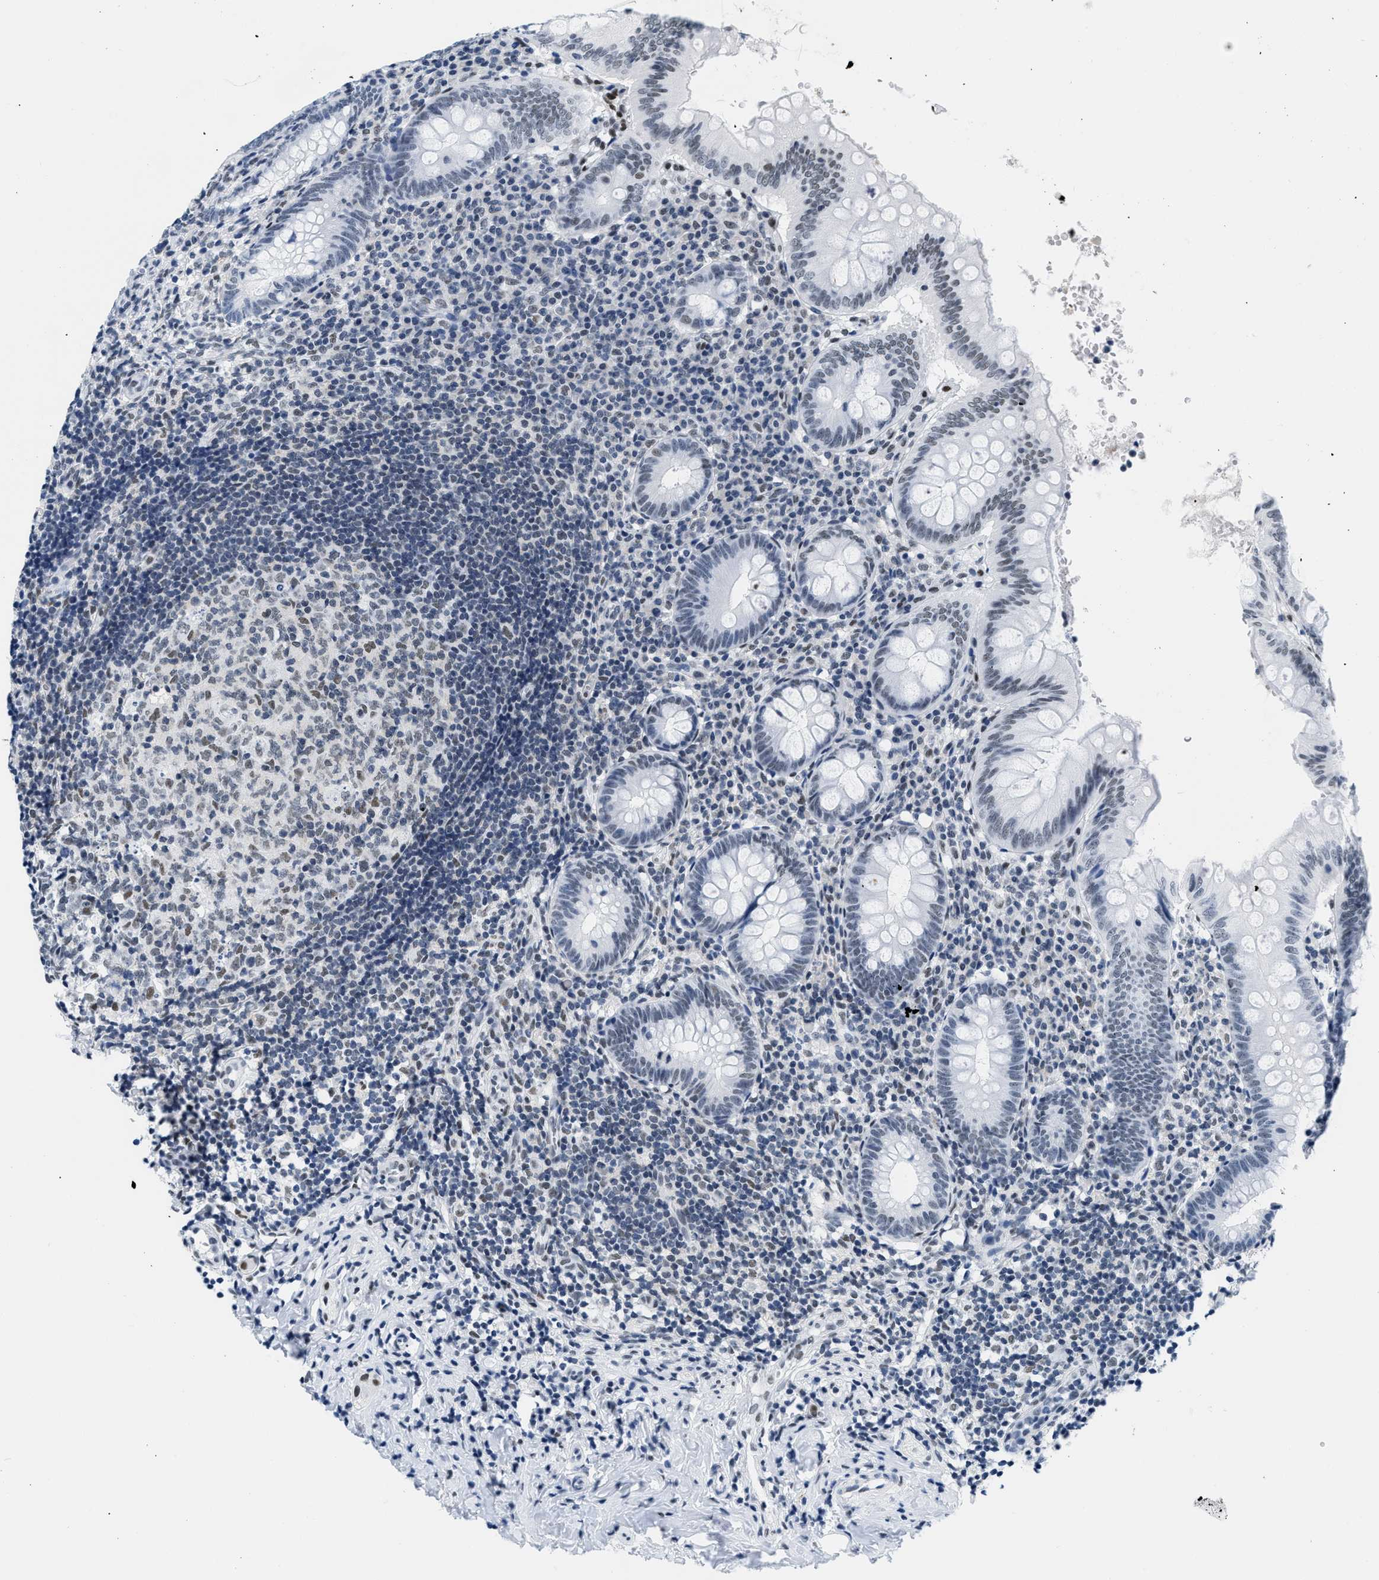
{"staining": {"intensity": "moderate", "quantity": "<25%", "location": "nuclear"}, "tissue": "appendix", "cell_type": "Glandular cells", "image_type": "normal", "snomed": [{"axis": "morphology", "description": "Normal tissue, NOS"}, {"axis": "topography", "description": "Appendix"}], "caption": "The immunohistochemical stain highlights moderate nuclear expression in glandular cells of normal appendix. (Stains: DAB in brown, nuclei in blue, Microscopy: brightfield microscopy at high magnification).", "gene": "CTBP1", "patient": {"sex": "male", "age": 8}}